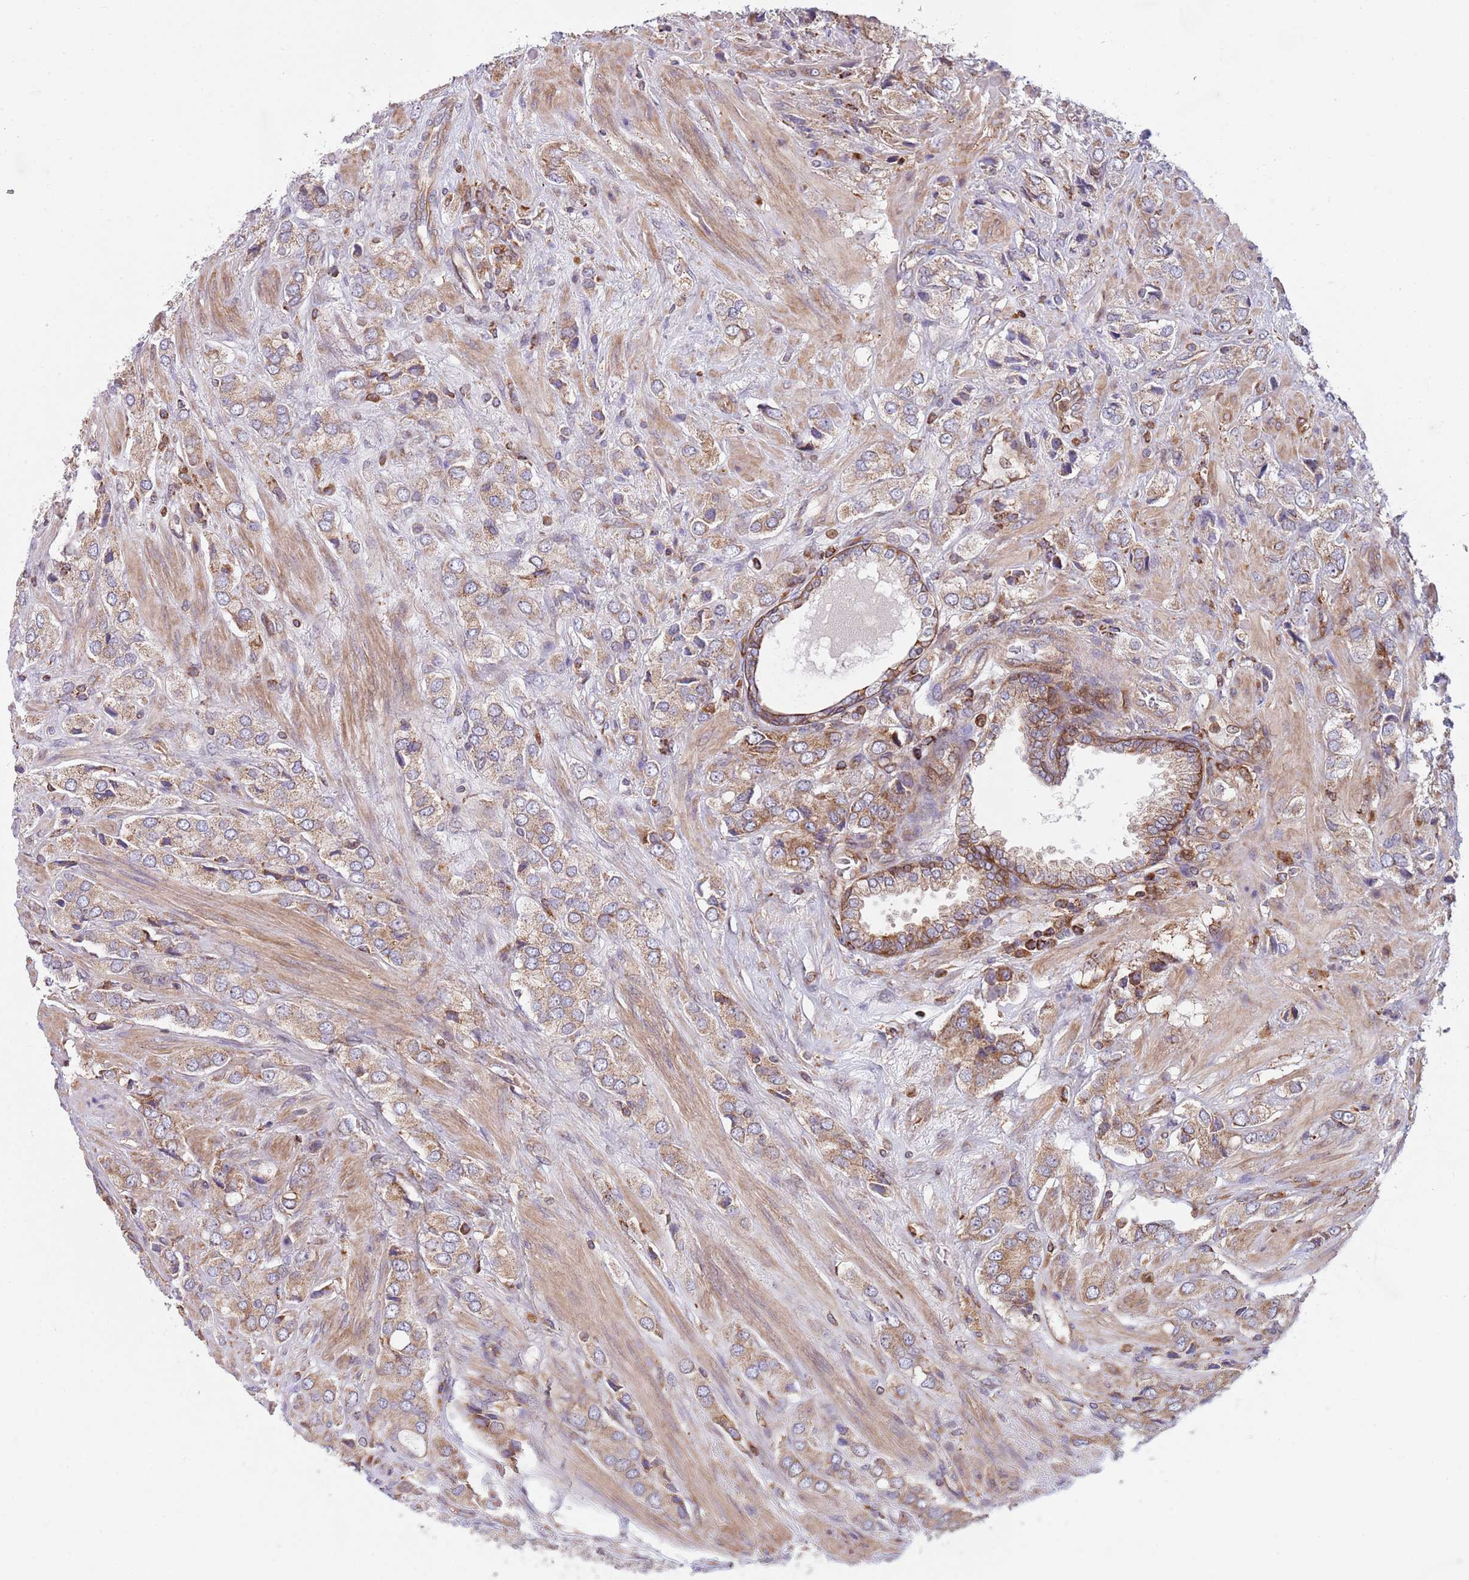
{"staining": {"intensity": "weak", "quantity": "25%-75%", "location": "cytoplasmic/membranous"}, "tissue": "prostate cancer", "cell_type": "Tumor cells", "image_type": "cancer", "snomed": [{"axis": "morphology", "description": "Adenocarcinoma, High grade"}, {"axis": "topography", "description": "Prostate and seminal vesicle, NOS"}], "caption": "Immunohistochemical staining of prostate adenocarcinoma (high-grade) displays low levels of weak cytoplasmic/membranous staining in about 25%-75% of tumor cells.", "gene": "ZMYM5", "patient": {"sex": "male", "age": 64}}